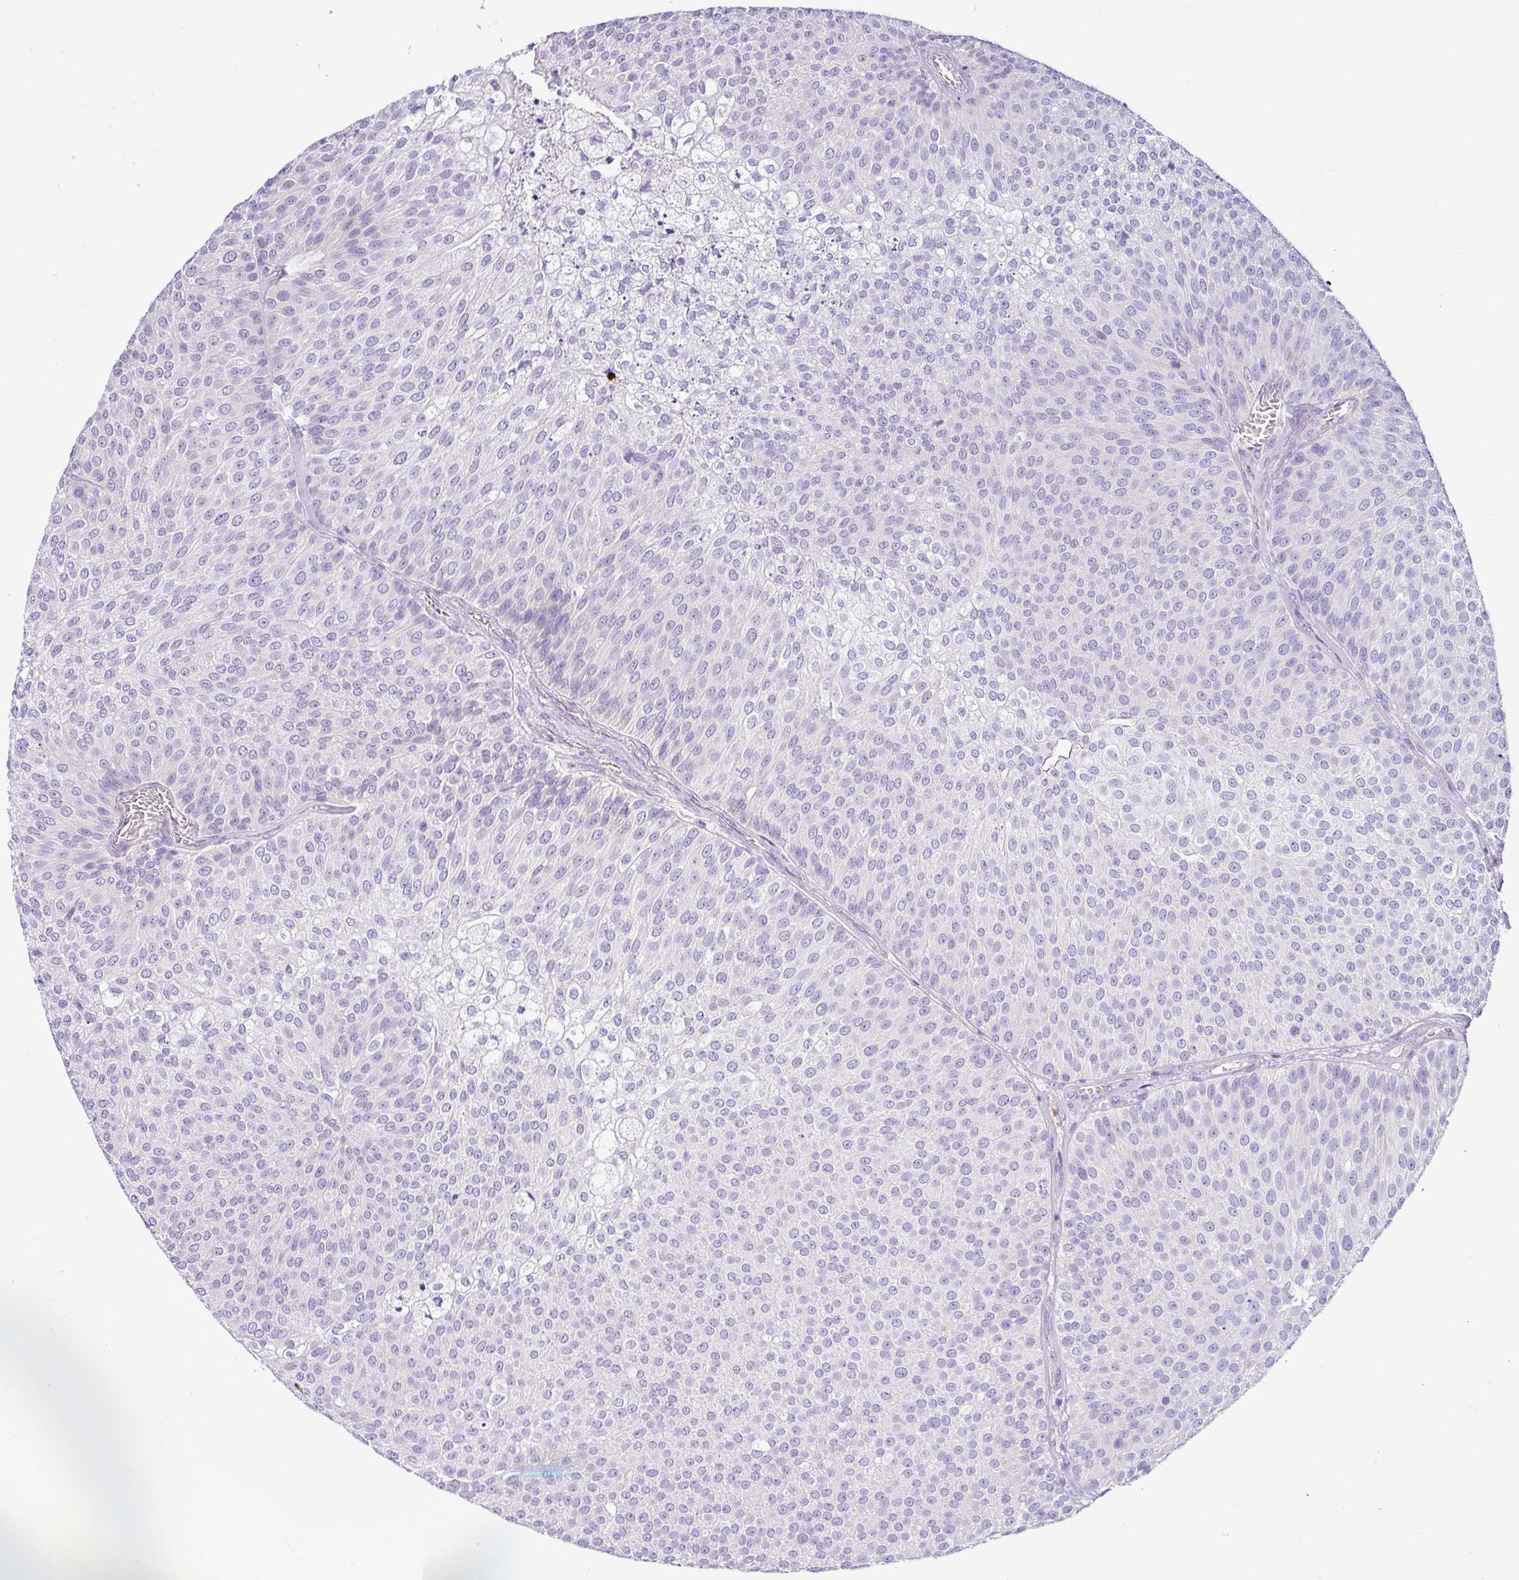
{"staining": {"intensity": "moderate", "quantity": "<25%", "location": "cytoplasmic/membranous"}, "tissue": "urothelial cancer", "cell_type": "Tumor cells", "image_type": "cancer", "snomed": [{"axis": "morphology", "description": "Urothelial carcinoma, Low grade"}, {"axis": "topography", "description": "Urinary bladder"}], "caption": "An image showing moderate cytoplasmic/membranous positivity in about <25% of tumor cells in urothelial carcinoma (low-grade), as visualized by brown immunohistochemical staining.", "gene": "SH2D3C", "patient": {"sex": "female", "age": 79}}